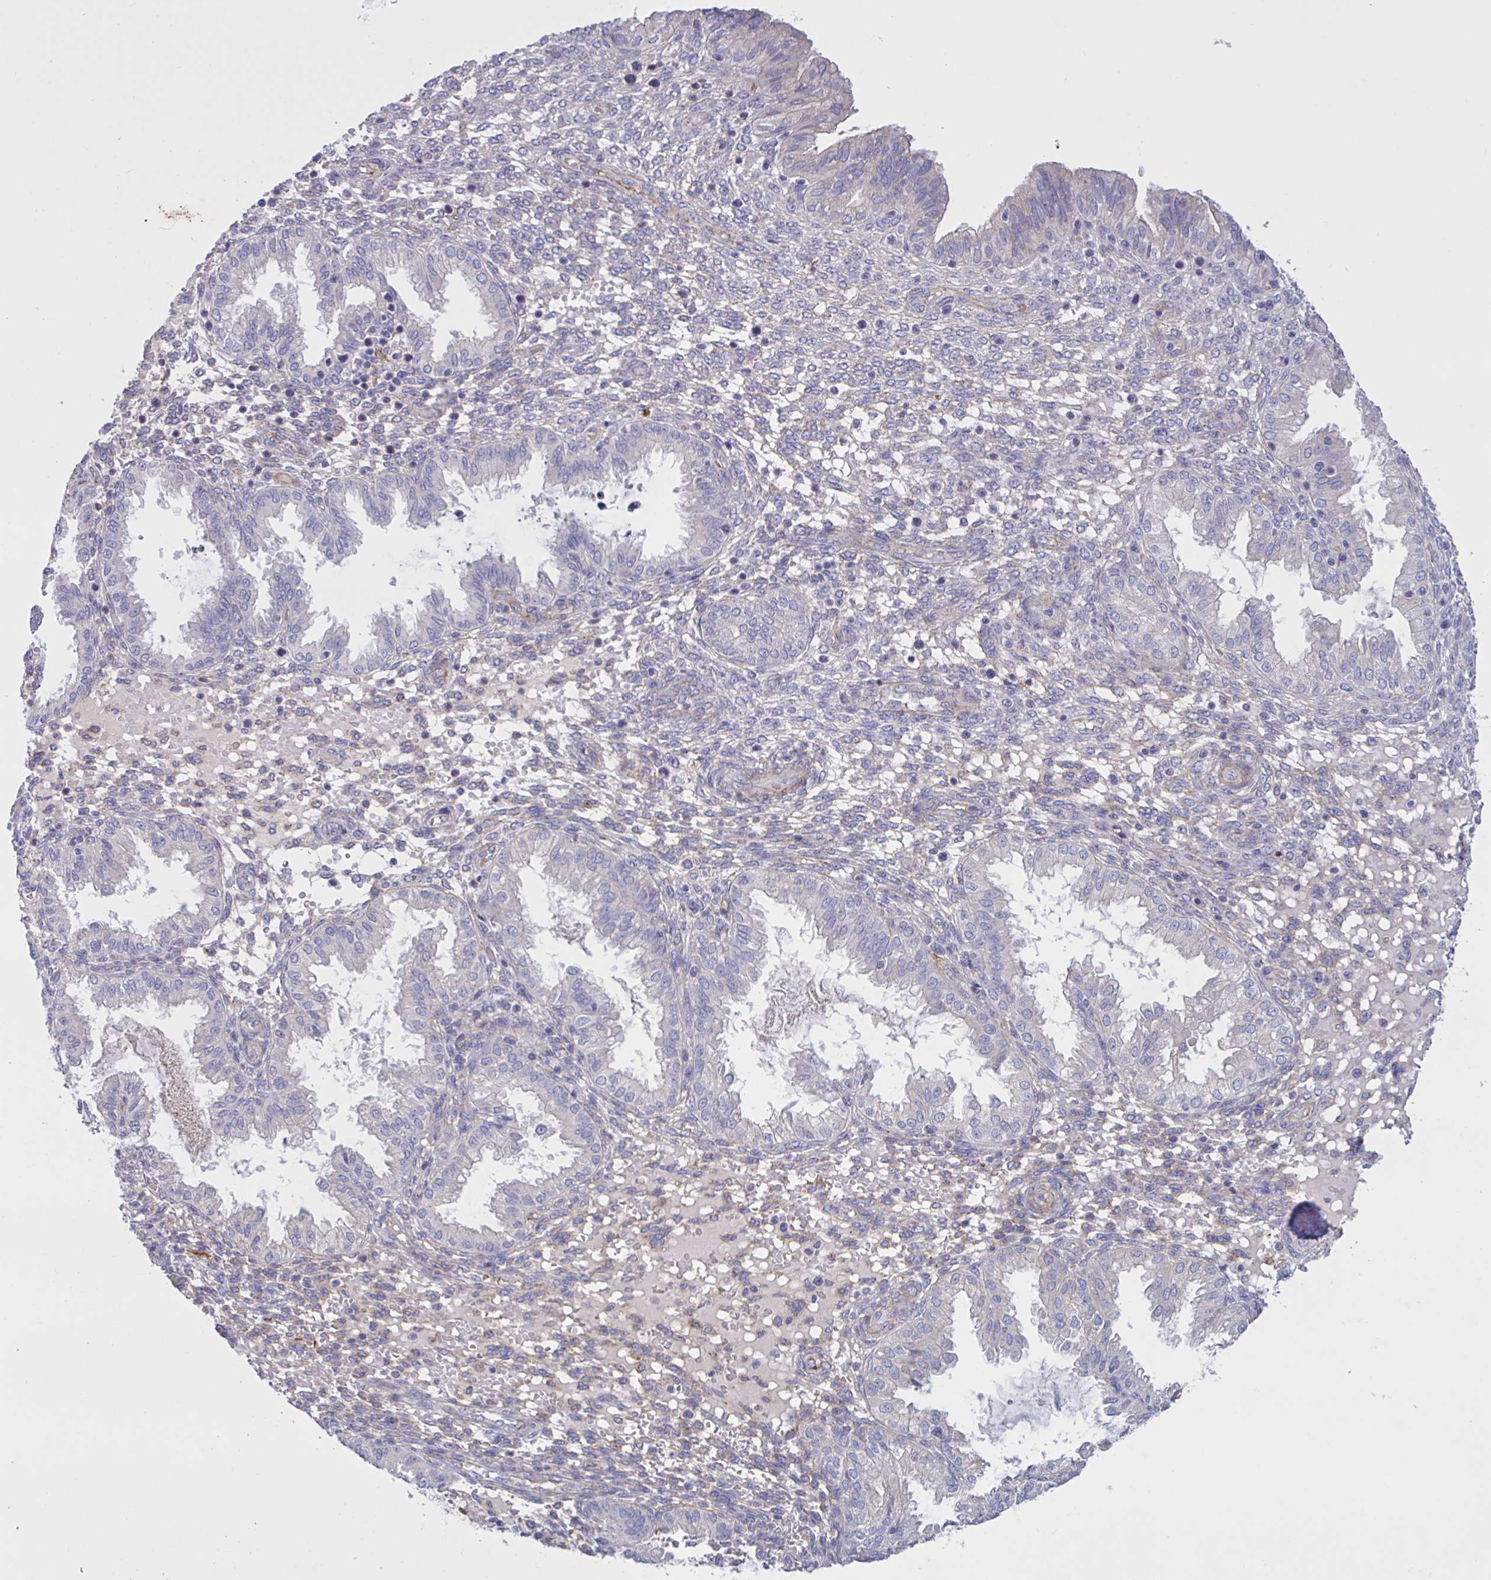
{"staining": {"intensity": "negative", "quantity": "none", "location": "none"}, "tissue": "endometrium", "cell_type": "Cells in endometrial stroma", "image_type": "normal", "snomed": [{"axis": "morphology", "description": "Normal tissue, NOS"}, {"axis": "topography", "description": "Endometrium"}], "caption": "This histopathology image is of normal endometrium stained with immunohistochemistry (IHC) to label a protein in brown with the nuclei are counter-stained blue. There is no staining in cells in endometrial stroma. (DAB IHC, high magnification).", "gene": "SLC66A1", "patient": {"sex": "female", "age": 33}}